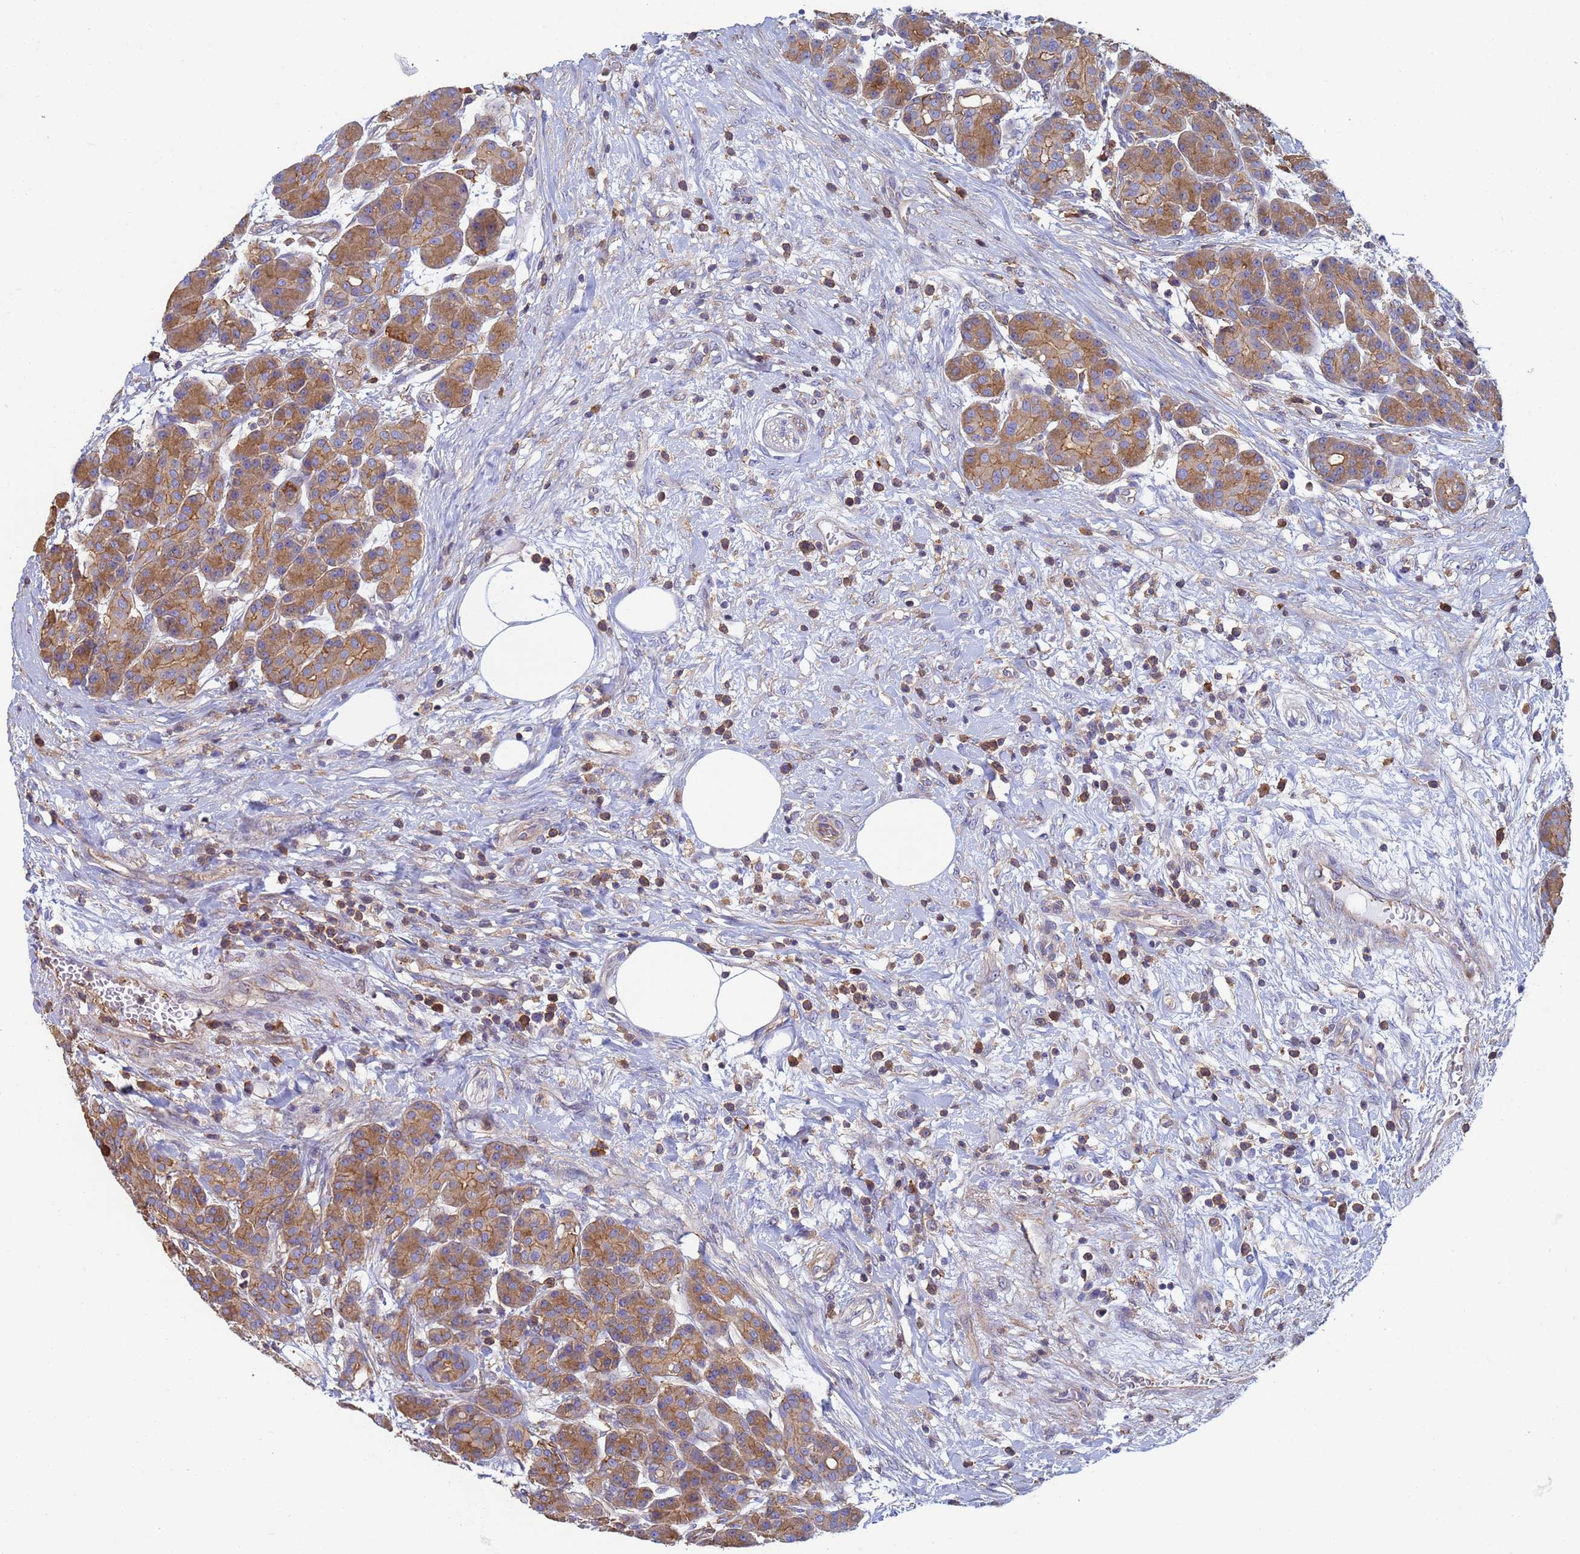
{"staining": {"intensity": "moderate", "quantity": ">75%", "location": "cytoplasmic/membranous"}, "tissue": "pancreas", "cell_type": "Exocrine glandular cells", "image_type": "normal", "snomed": [{"axis": "morphology", "description": "Normal tissue, NOS"}, {"axis": "topography", "description": "Pancreas"}], "caption": "A high-resolution image shows IHC staining of benign pancreas, which demonstrates moderate cytoplasmic/membranous staining in approximately >75% of exocrine glandular cells. (IHC, brightfield microscopy, high magnification).", "gene": "ZNG1A", "patient": {"sex": "male", "age": 63}}